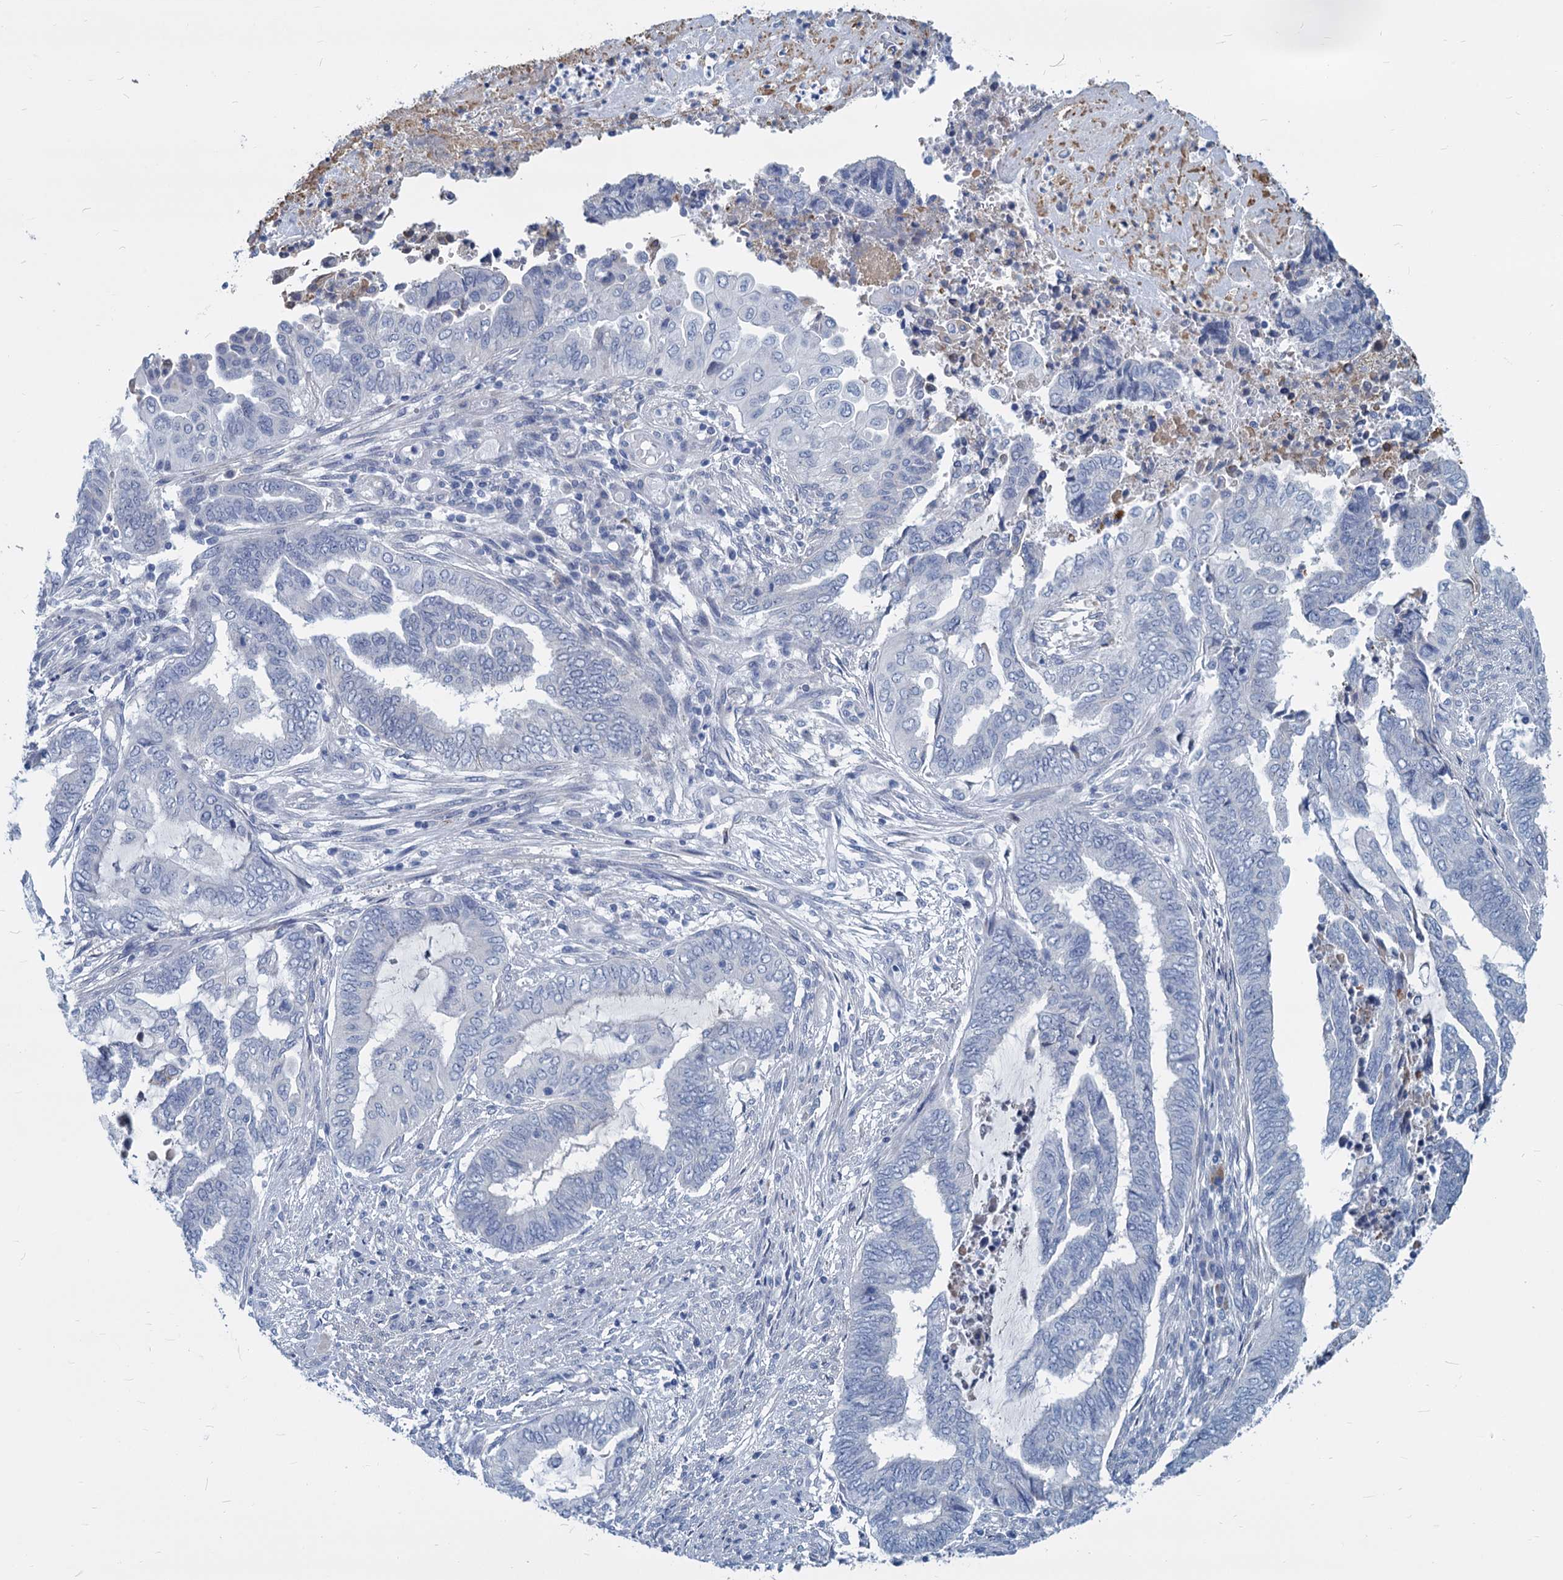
{"staining": {"intensity": "negative", "quantity": "none", "location": "none"}, "tissue": "endometrial cancer", "cell_type": "Tumor cells", "image_type": "cancer", "snomed": [{"axis": "morphology", "description": "Adenocarcinoma, NOS"}, {"axis": "topography", "description": "Uterus"}, {"axis": "topography", "description": "Endometrium"}], "caption": "There is no significant expression in tumor cells of endometrial cancer (adenocarcinoma). (DAB (3,3'-diaminobenzidine) immunohistochemistry with hematoxylin counter stain).", "gene": "GSTM3", "patient": {"sex": "female", "age": 70}}